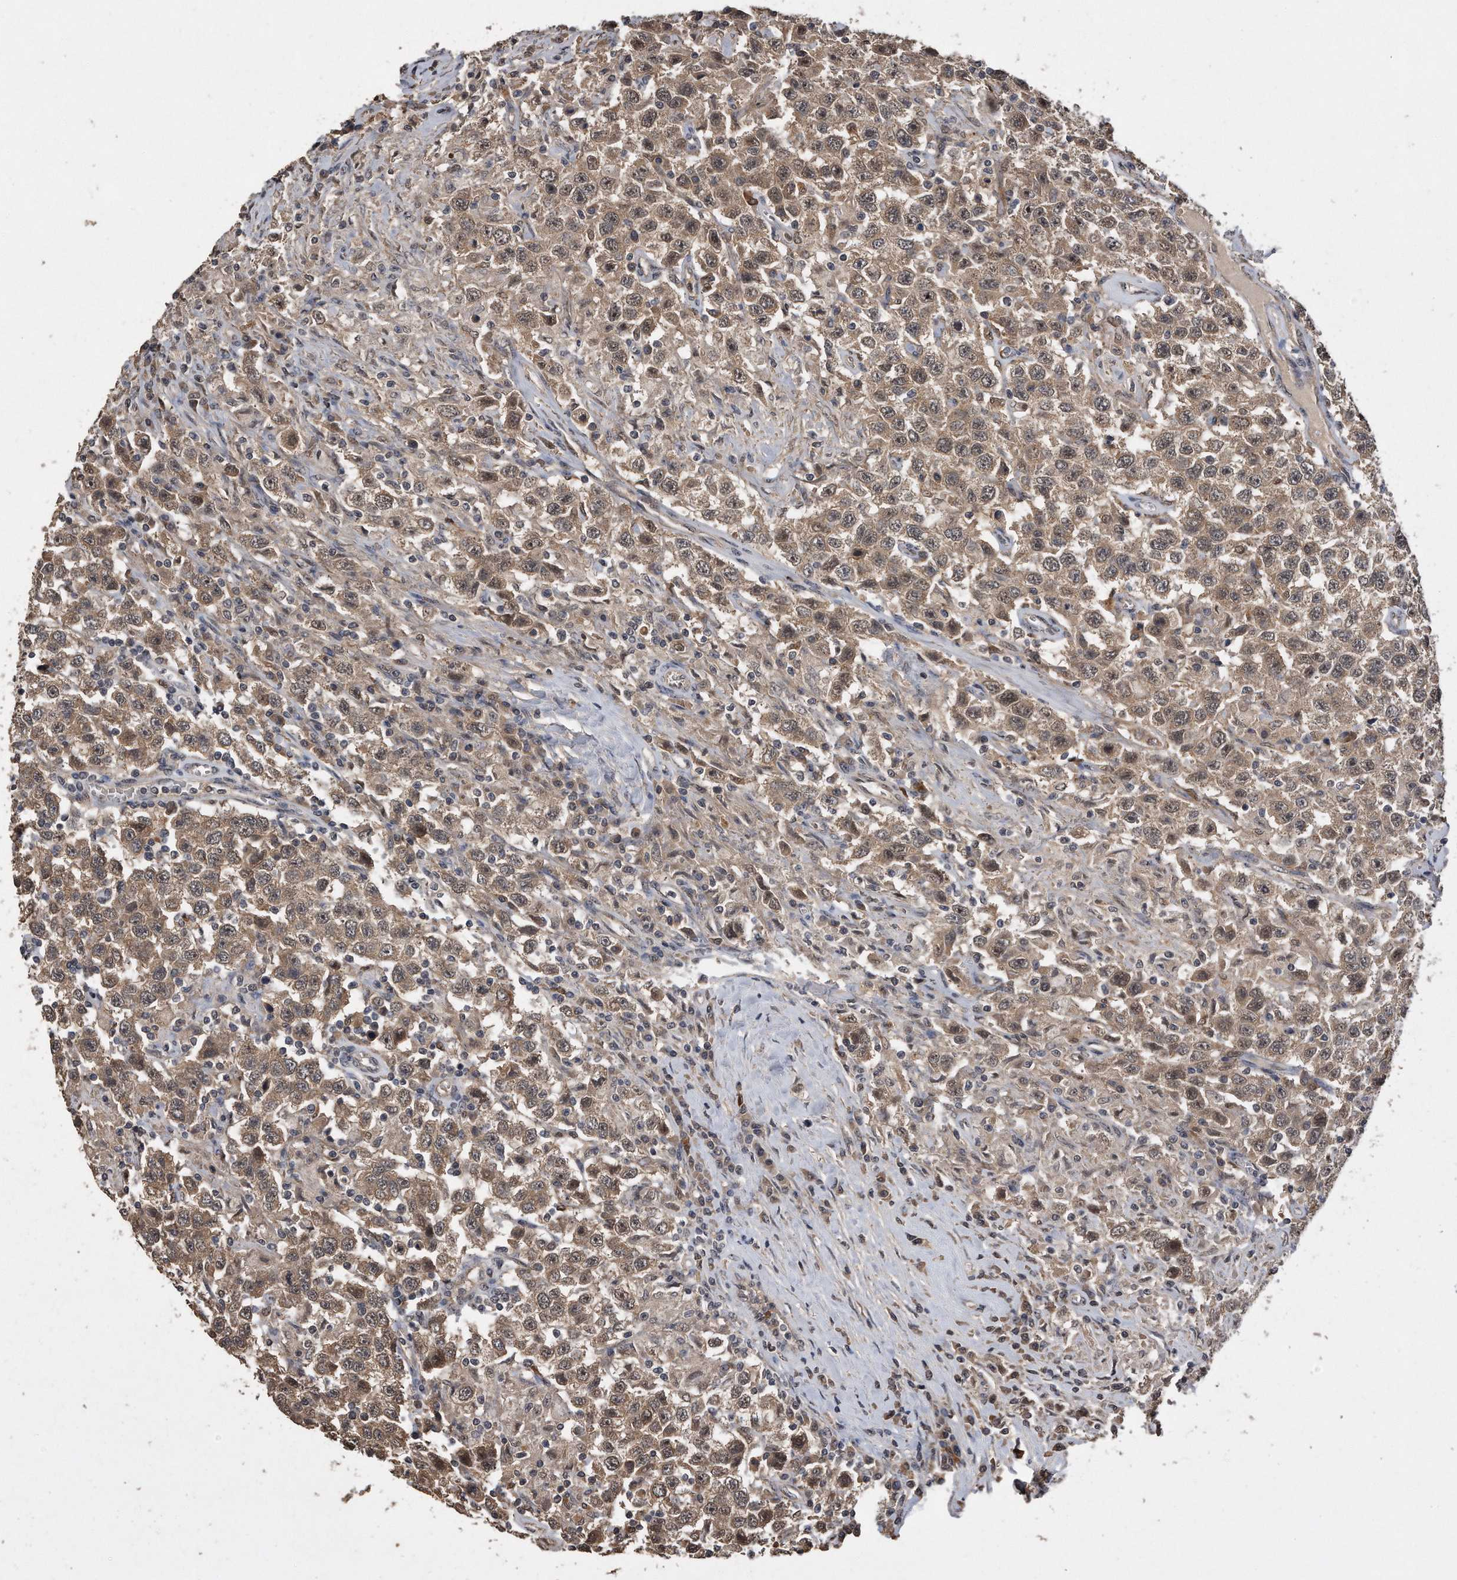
{"staining": {"intensity": "weak", "quantity": ">75%", "location": "cytoplasmic/membranous,nuclear"}, "tissue": "testis cancer", "cell_type": "Tumor cells", "image_type": "cancer", "snomed": [{"axis": "morphology", "description": "Seminoma, NOS"}, {"axis": "topography", "description": "Testis"}], "caption": "This is an image of immunohistochemistry (IHC) staining of testis cancer, which shows weak staining in the cytoplasmic/membranous and nuclear of tumor cells.", "gene": "PELO", "patient": {"sex": "male", "age": 41}}